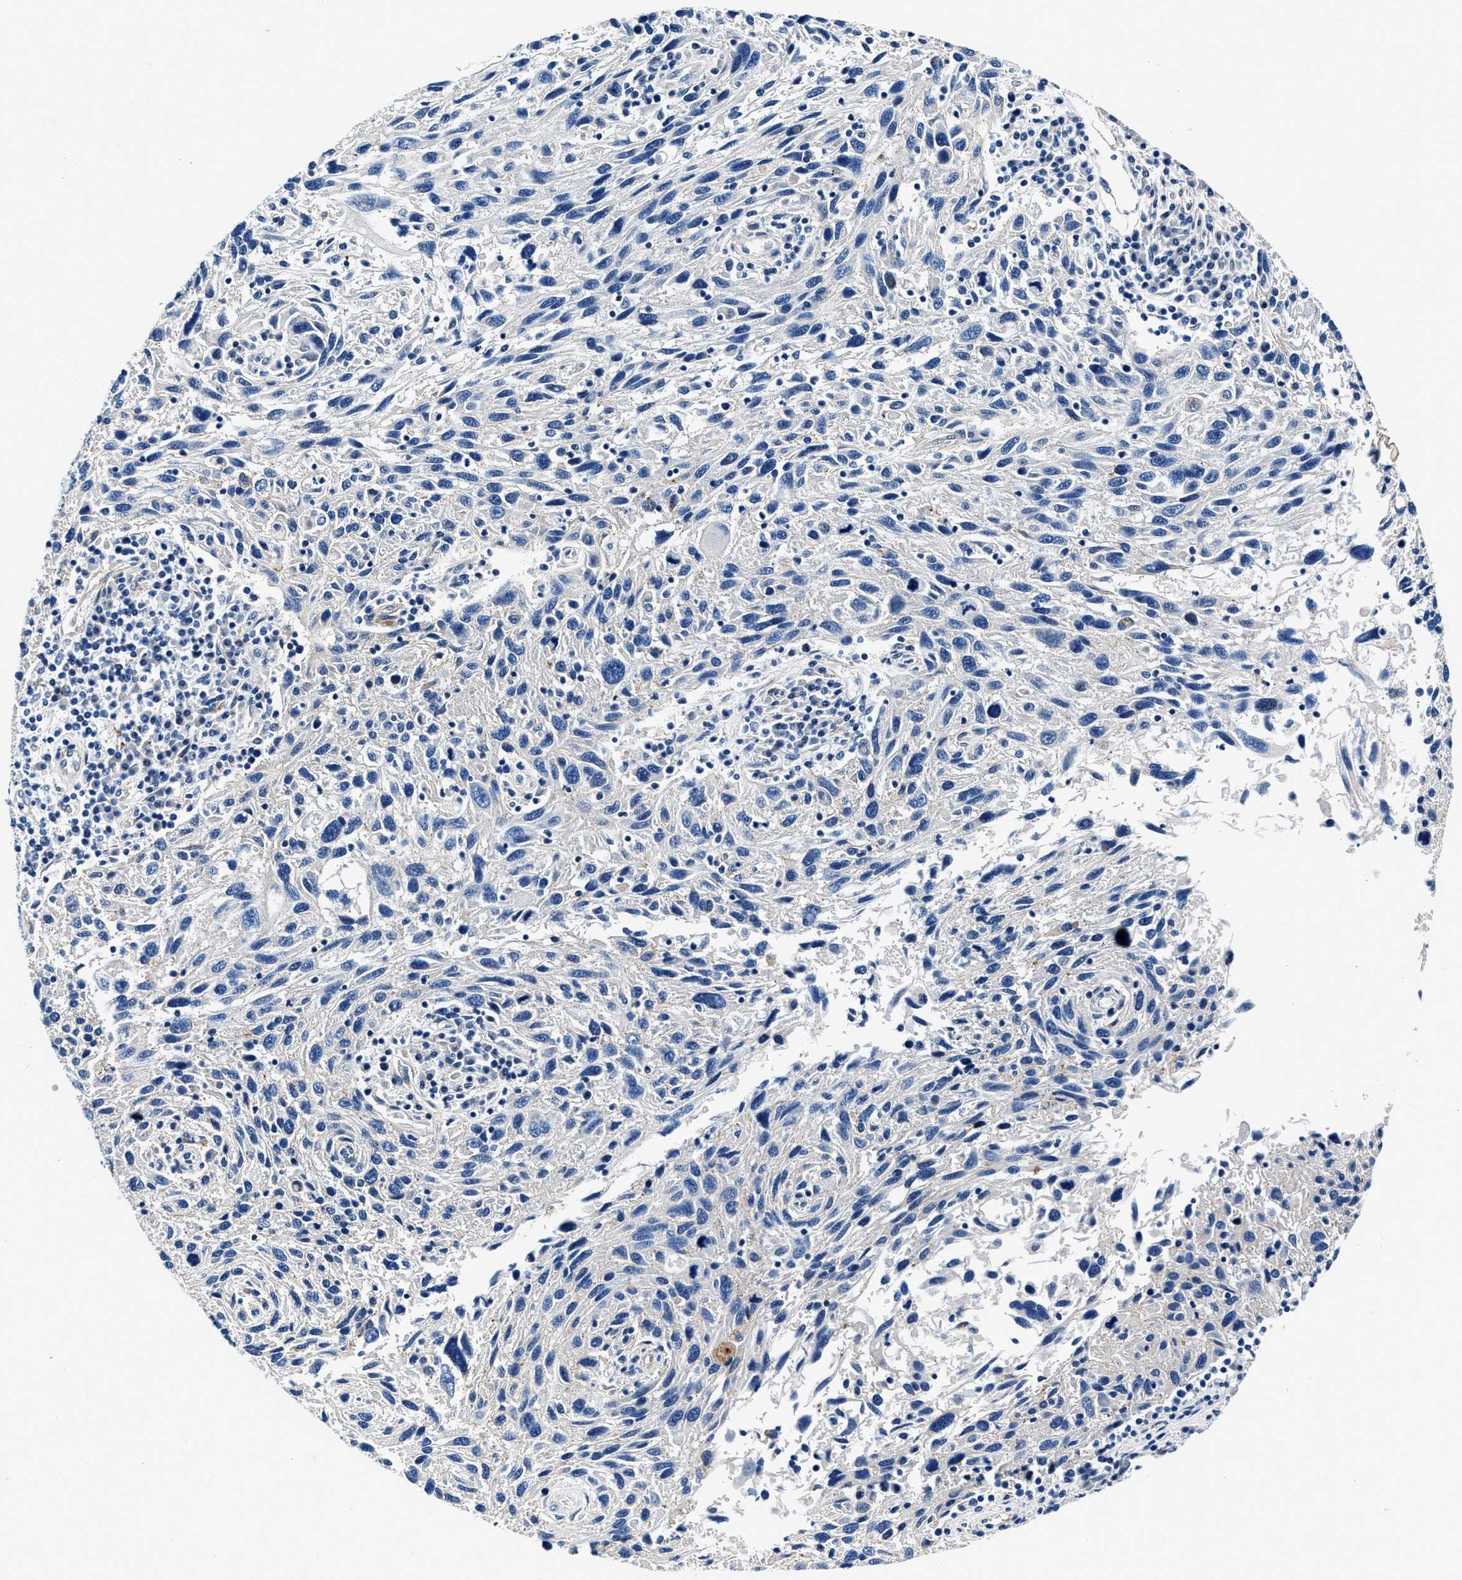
{"staining": {"intensity": "negative", "quantity": "none", "location": "none"}, "tissue": "melanoma", "cell_type": "Tumor cells", "image_type": "cancer", "snomed": [{"axis": "morphology", "description": "Malignant melanoma, NOS"}, {"axis": "topography", "description": "Skin"}], "caption": "High power microscopy histopathology image of an immunohistochemistry (IHC) histopathology image of malignant melanoma, revealing no significant expression in tumor cells.", "gene": "DAG1", "patient": {"sex": "male", "age": 53}}